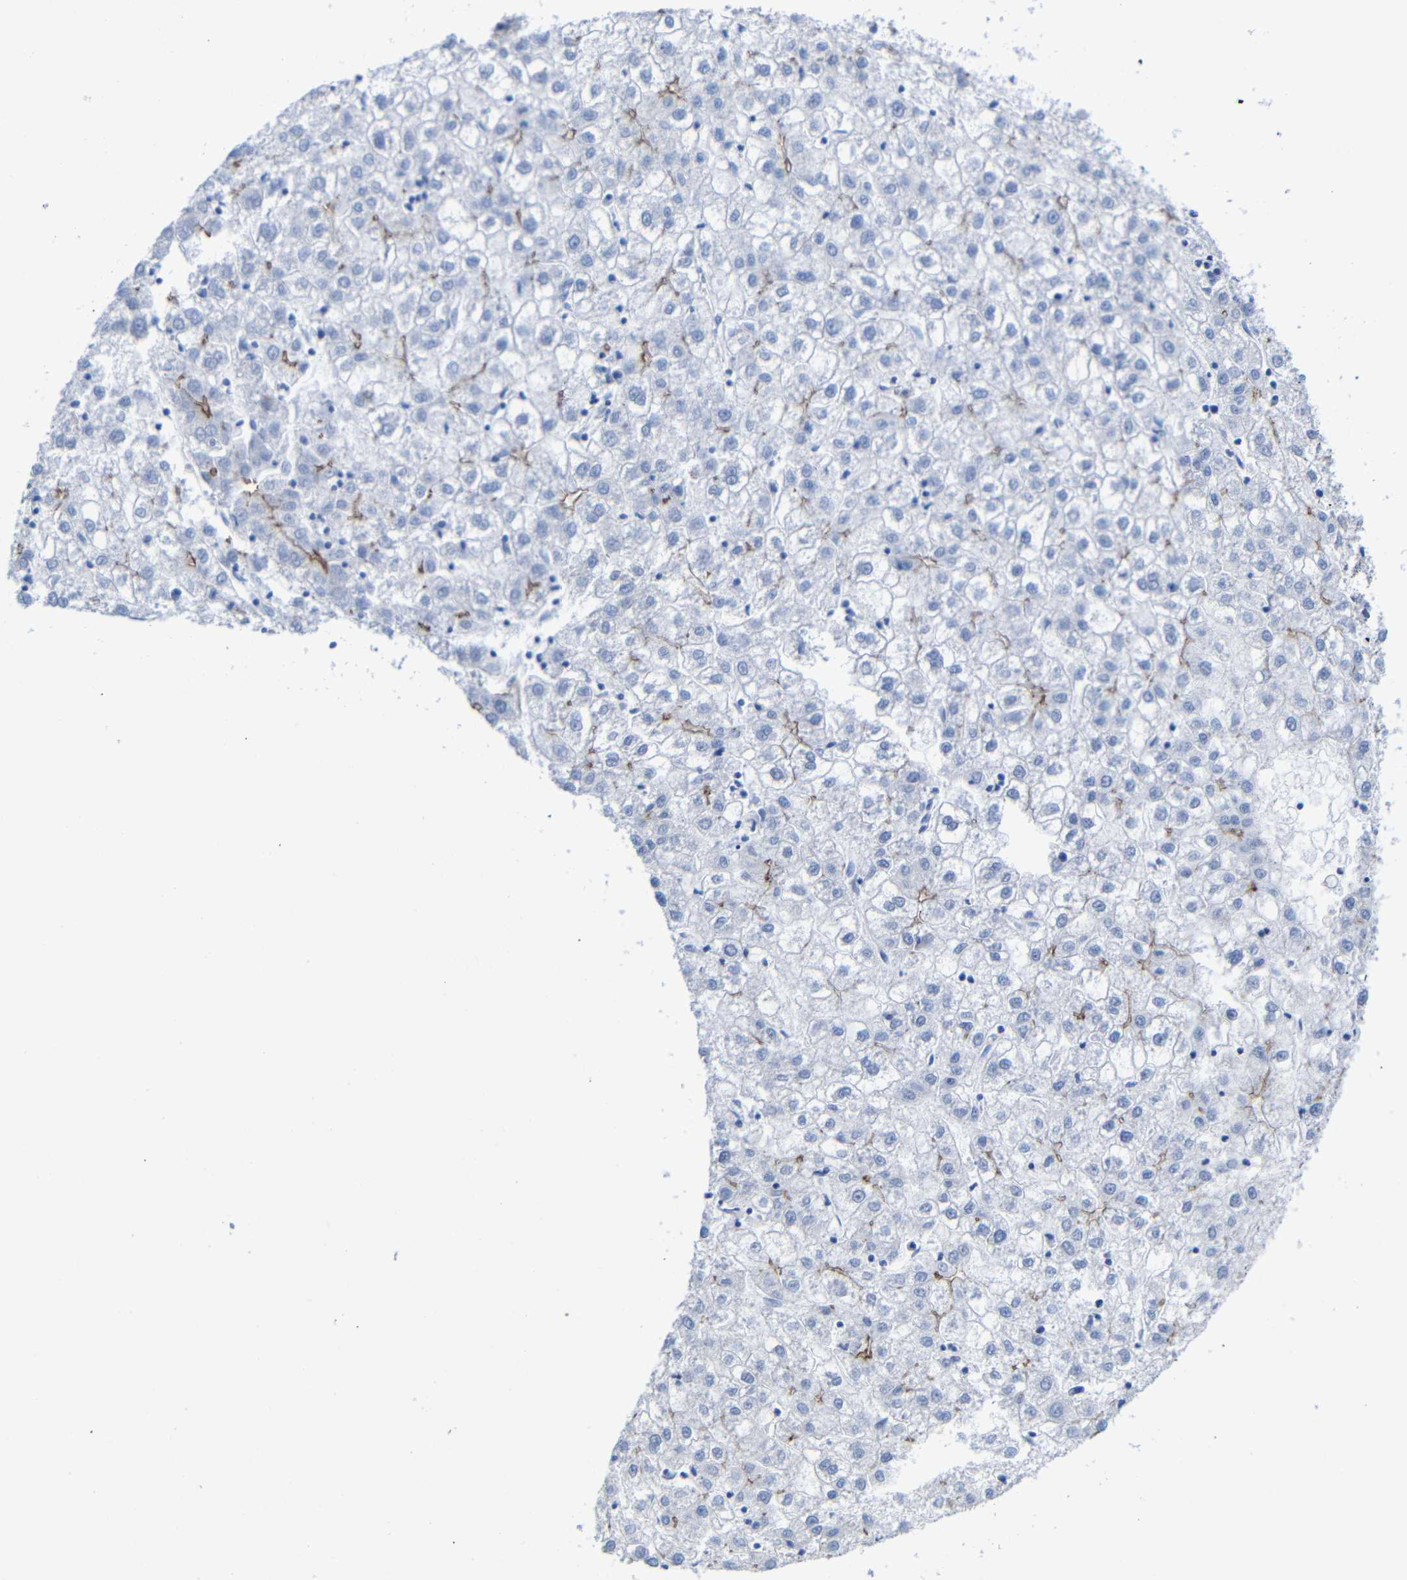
{"staining": {"intensity": "moderate", "quantity": "<25%", "location": "cytoplasmic/membranous"}, "tissue": "liver cancer", "cell_type": "Tumor cells", "image_type": "cancer", "snomed": [{"axis": "morphology", "description": "Carcinoma, Hepatocellular, NOS"}, {"axis": "topography", "description": "Liver"}], "caption": "Immunohistochemical staining of liver cancer (hepatocellular carcinoma) displays moderate cytoplasmic/membranous protein staining in about <25% of tumor cells.", "gene": "CGNL1", "patient": {"sex": "male", "age": 72}}